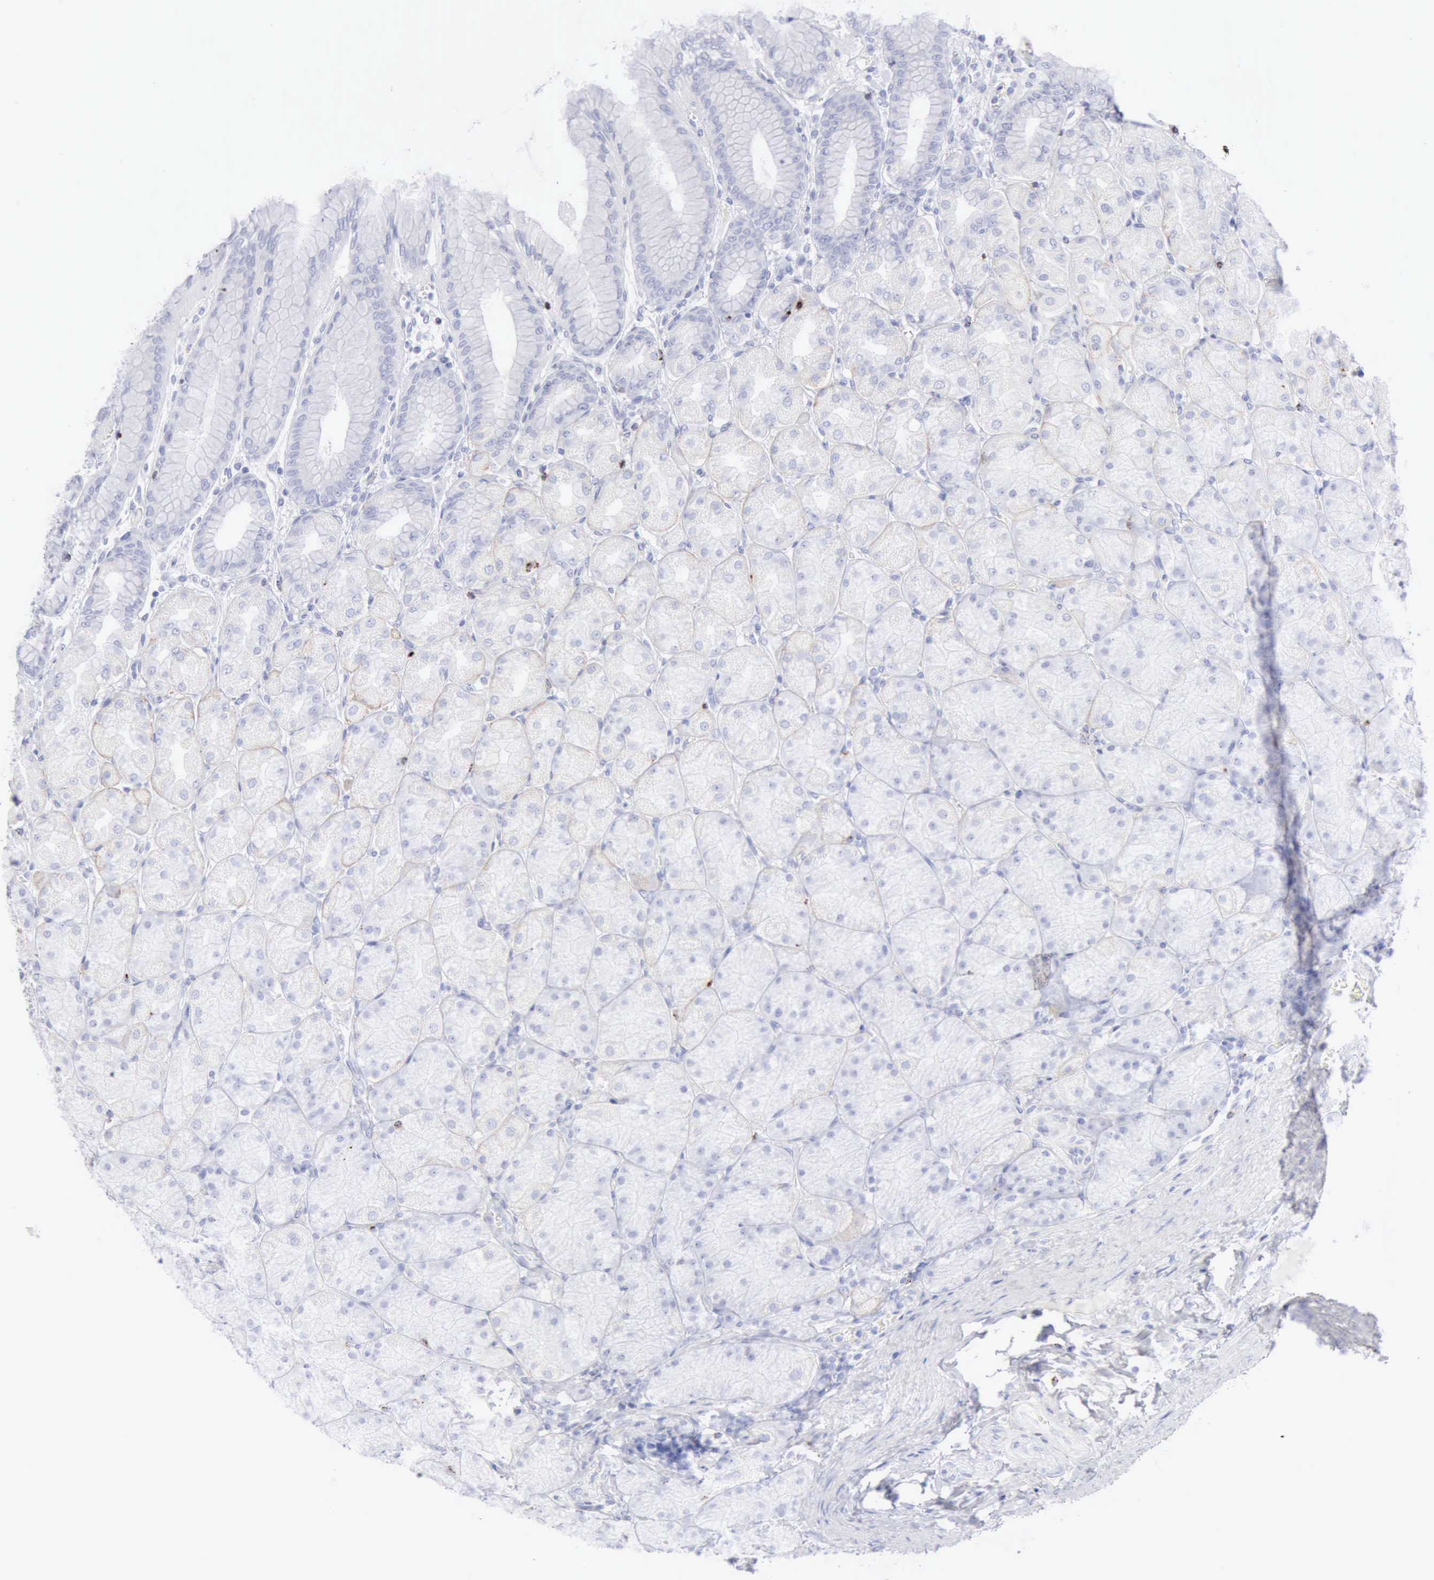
{"staining": {"intensity": "negative", "quantity": "none", "location": "none"}, "tissue": "stomach", "cell_type": "Glandular cells", "image_type": "normal", "snomed": [{"axis": "morphology", "description": "Normal tissue, NOS"}, {"axis": "topography", "description": "Stomach, upper"}], "caption": "A high-resolution photomicrograph shows immunohistochemistry staining of normal stomach, which reveals no significant expression in glandular cells. Nuclei are stained in blue.", "gene": "GZMB", "patient": {"sex": "female", "age": 56}}